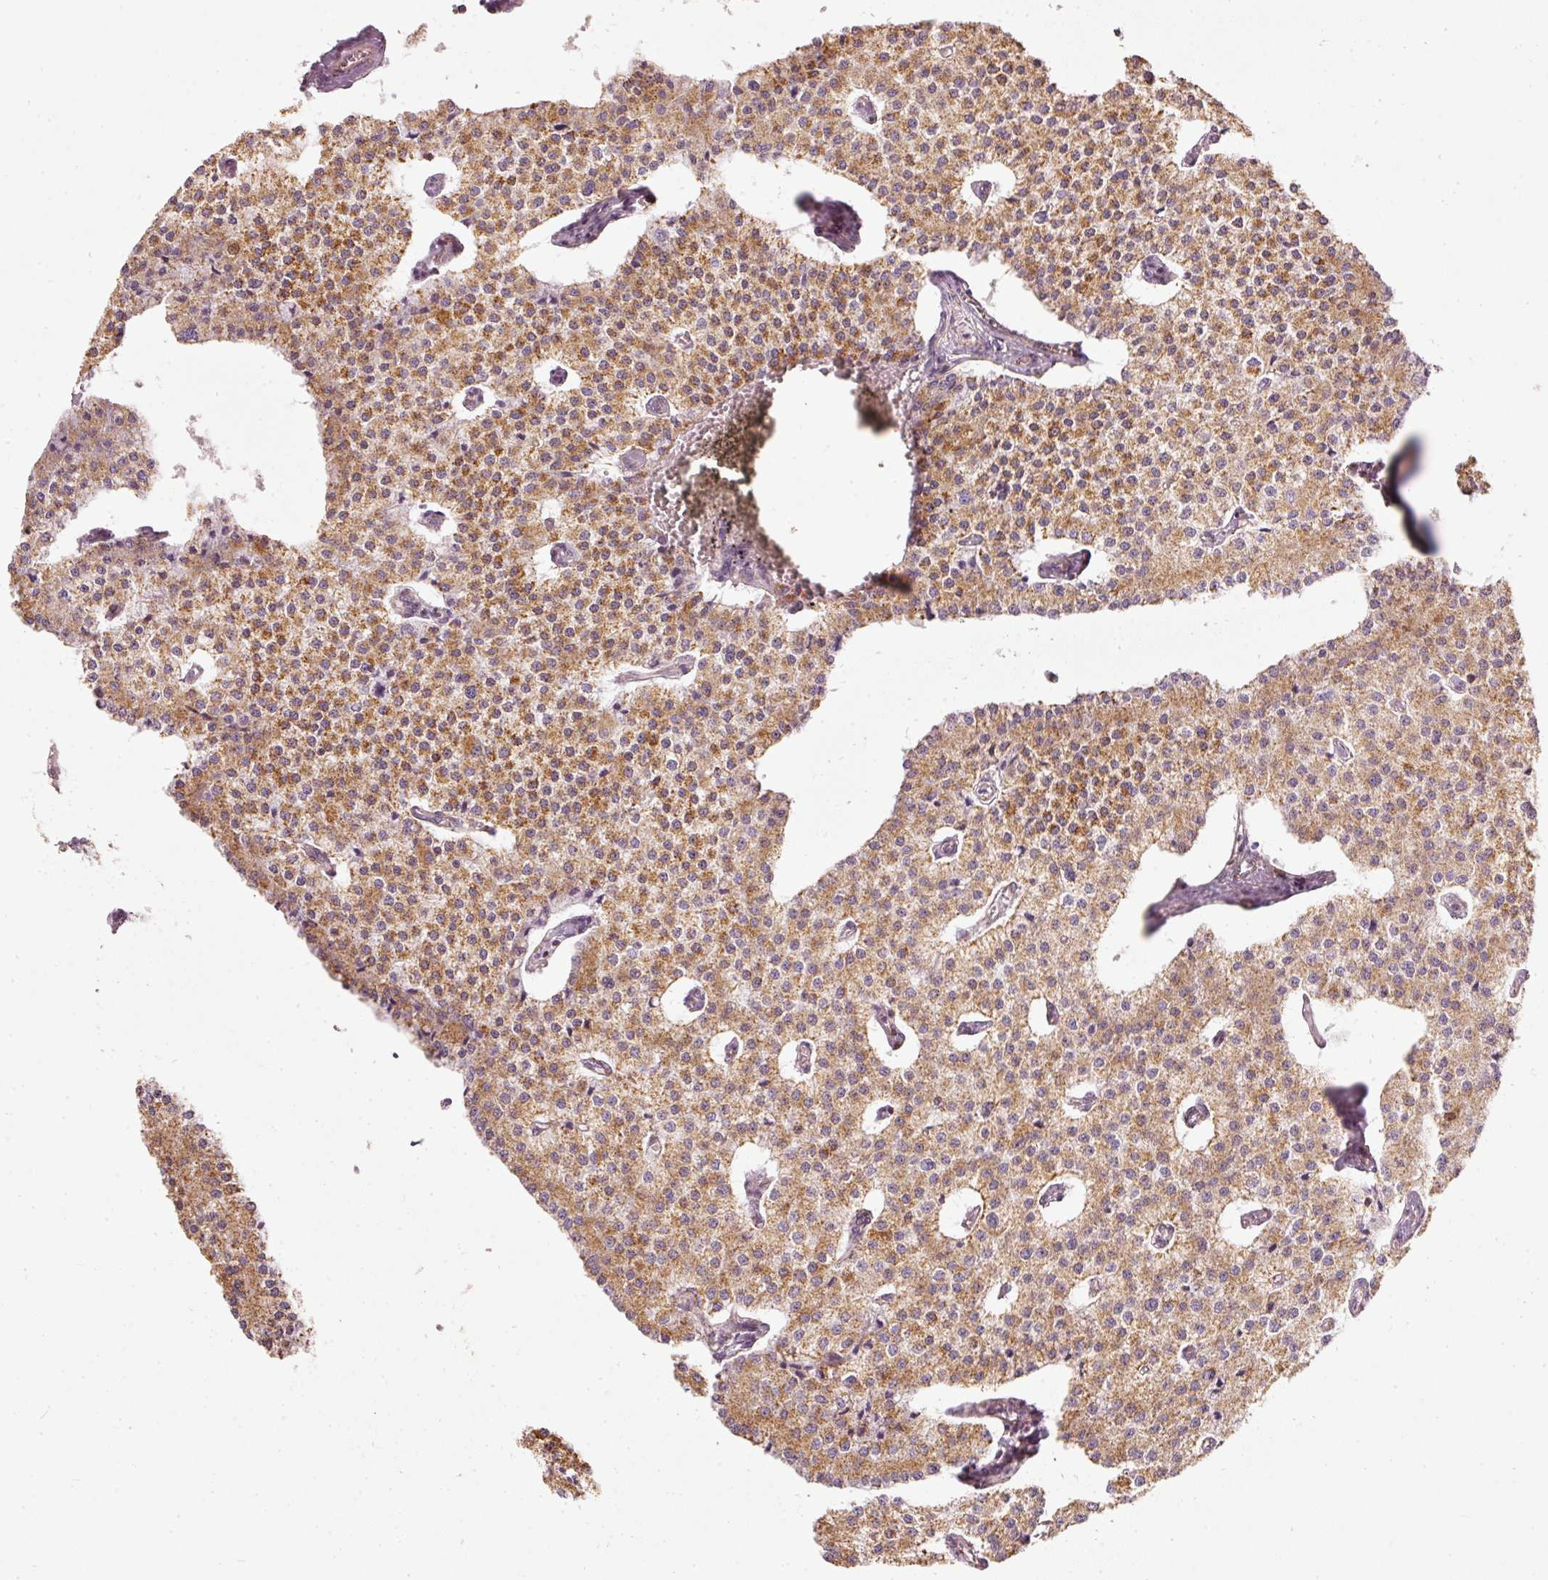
{"staining": {"intensity": "moderate", "quantity": ">75%", "location": "cytoplasmic/membranous,nuclear"}, "tissue": "carcinoid", "cell_type": "Tumor cells", "image_type": "cancer", "snomed": [{"axis": "morphology", "description": "Carcinoid, malignant, NOS"}, {"axis": "topography", "description": "Colon"}], "caption": "Immunohistochemical staining of human malignant carcinoid reveals moderate cytoplasmic/membranous and nuclear protein staining in about >75% of tumor cells. Immunohistochemistry stains the protein in brown and the nuclei are stained blue.", "gene": "DUT", "patient": {"sex": "female", "age": 52}}